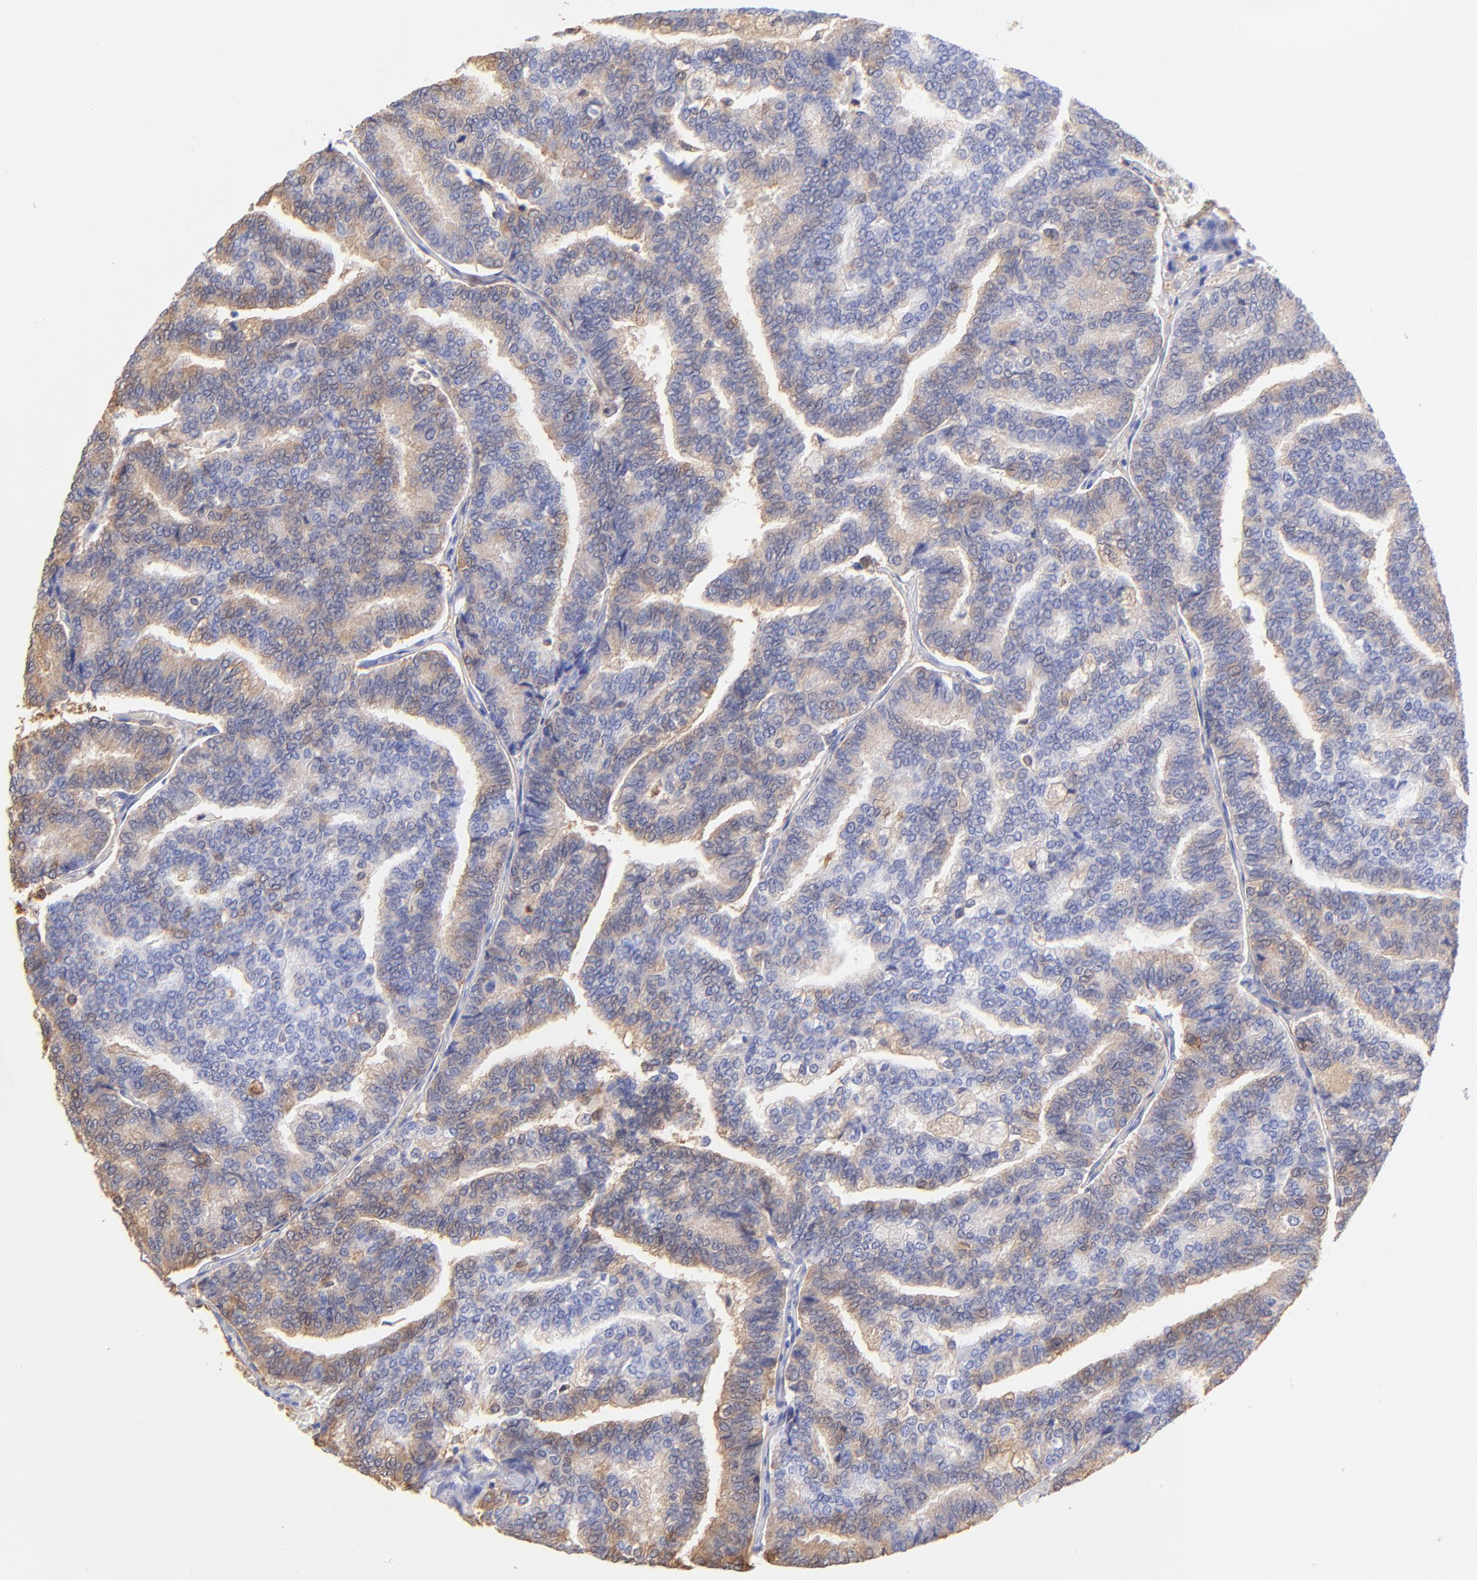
{"staining": {"intensity": "weak", "quantity": ">75%", "location": "cytoplasmic/membranous"}, "tissue": "thyroid cancer", "cell_type": "Tumor cells", "image_type": "cancer", "snomed": [{"axis": "morphology", "description": "Papillary adenocarcinoma, NOS"}, {"axis": "topography", "description": "Thyroid gland"}], "caption": "Brown immunohistochemical staining in thyroid cancer (papillary adenocarcinoma) shows weak cytoplasmic/membranous positivity in approximately >75% of tumor cells. (brown staining indicates protein expression, while blue staining denotes nuclei).", "gene": "ALDH1A1", "patient": {"sex": "female", "age": 35}}